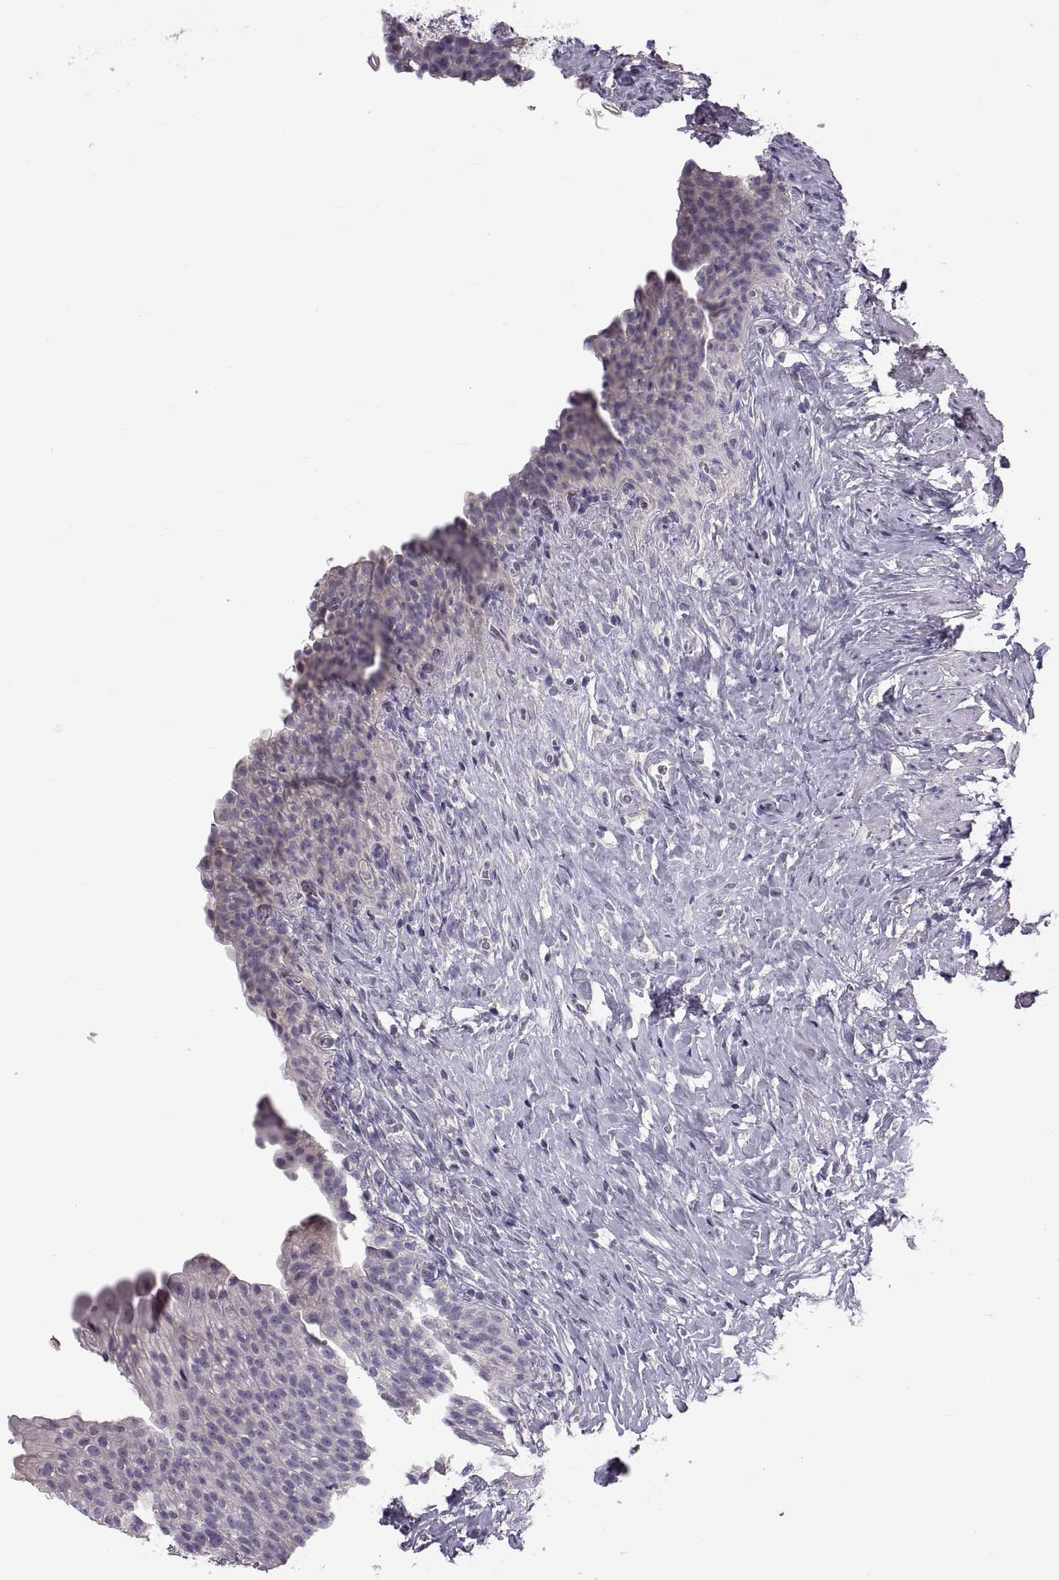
{"staining": {"intensity": "negative", "quantity": "none", "location": "none"}, "tissue": "urinary bladder", "cell_type": "Urothelial cells", "image_type": "normal", "snomed": [{"axis": "morphology", "description": "Normal tissue, NOS"}, {"axis": "topography", "description": "Urinary bladder"}], "caption": "The photomicrograph exhibits no staining of urothelial cells in unremarkable urinary bladder. (DAB (3,3'-diaminobenzidine) IHC with hematoxylin counter stain).", "gene": "WFDC8", "patient": {"sex": "male", "age": 76}}